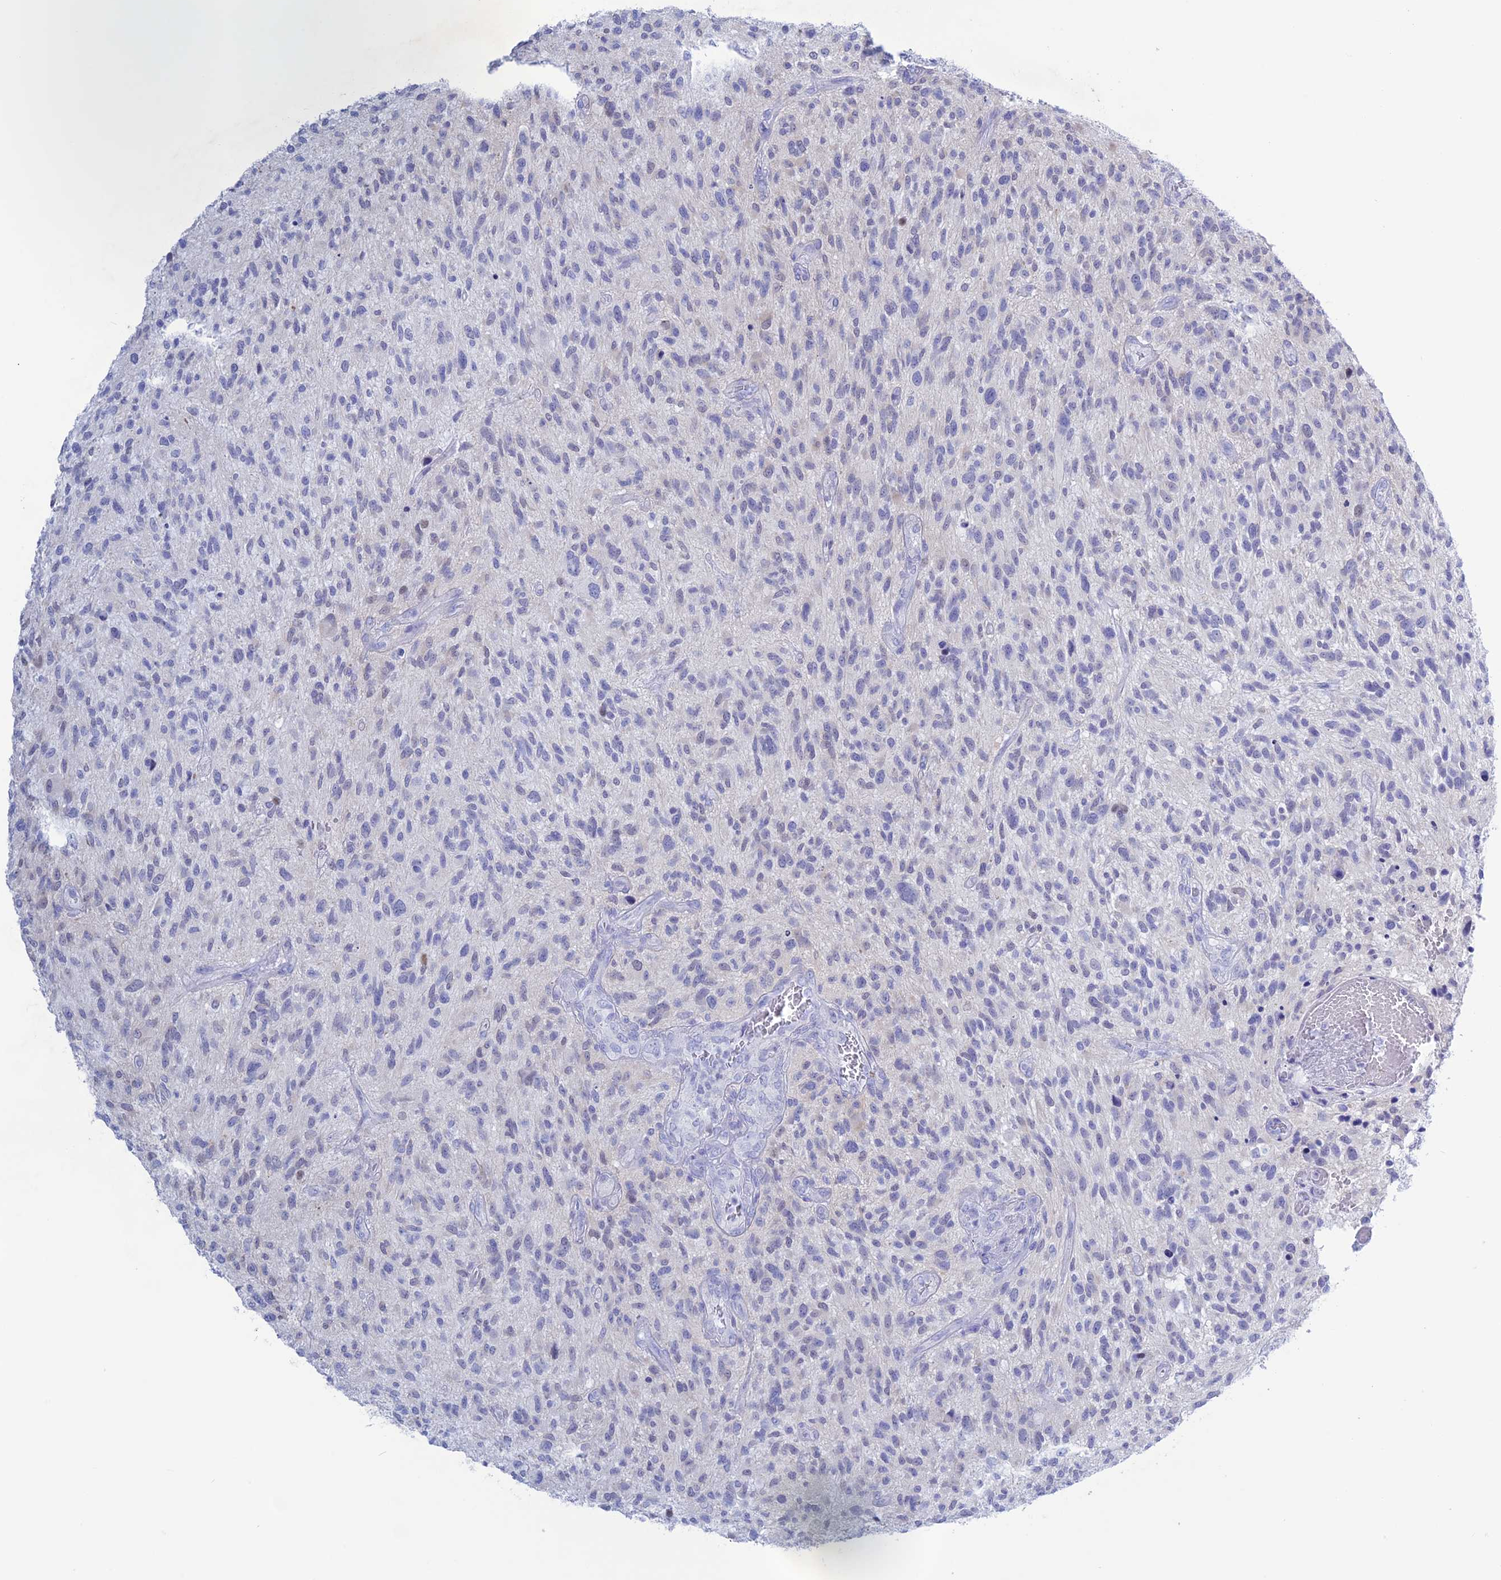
{"staining": {"intensity": "negative", "quantity": "none", "location": "none"}, "tissue": "glioma", "cell_type": "Tumor cells", "image_type": "cancer", "snomed": [{"axis": "morphology", "description": "Glioma, malignant, High grade"}, {"axis": "topography", "description": "Brain"}], "caption": "This is an immunohistochemistry image of human high-grade glioma (malignant). There is no positivity in tumor cells.", "gene": "LHFPL2", "patient": {"sex": "male", "age": 47}}